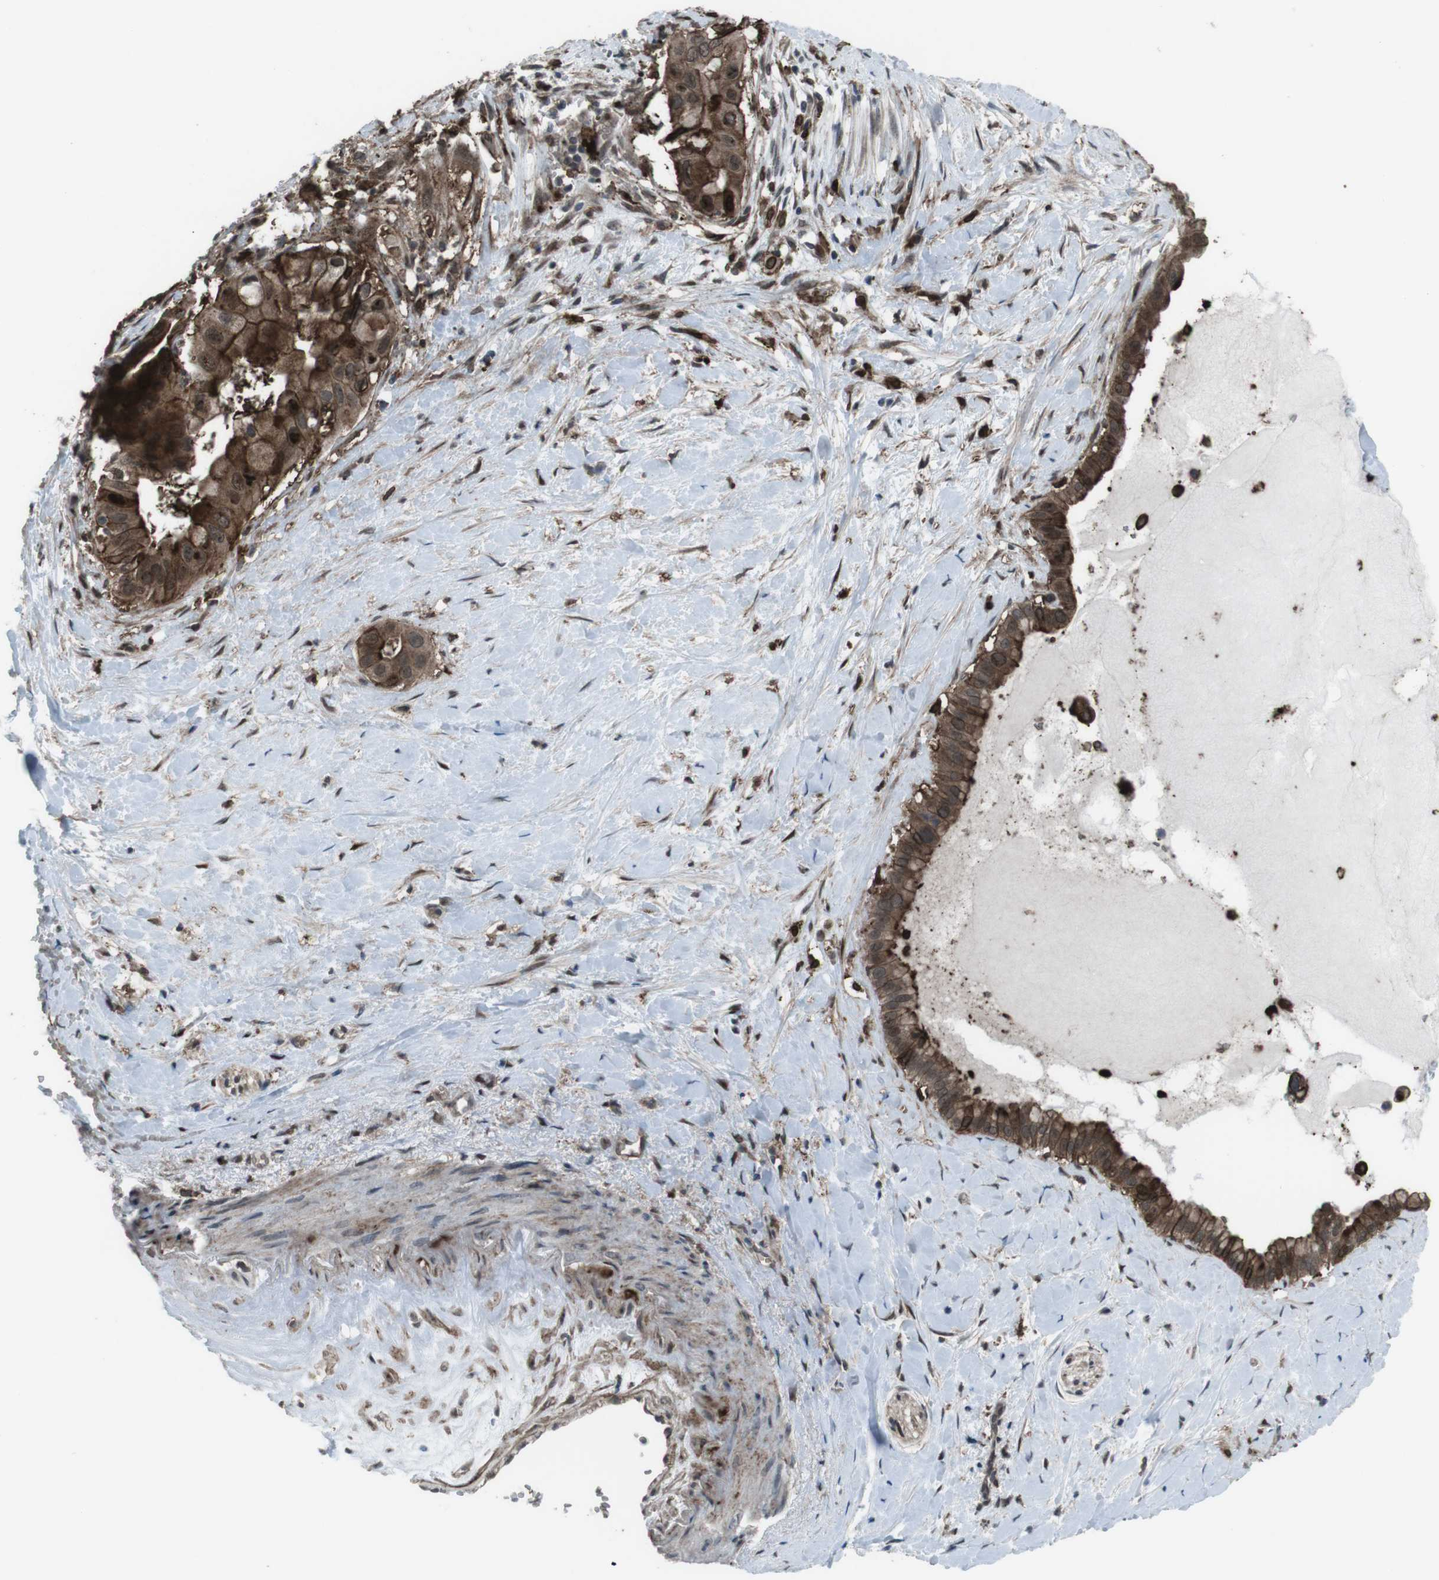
{"staining": {"intensity": "strong", "quantity": ">75%", "location": "cytoplasmic/membranous,nuclear"}, "tissue": "pancreatic cancer", "cell_type": "Tumor cells", "image_type": "cancer", "snomed": [{"axis": "morphology", "description": "Adenocarcinoma, NOS"}, {"axis": "topography", "description": "Pancreas"}], "caption": "A high-resolution histopathology image shows IHC staining of pancreatic cancer, which demonstrates strong cytoplasmic/membranous and nuclear staining in approximately >75% of tumor cells.", "gene": "GDF10", "patient": {"sex": "male", "age": 55}}